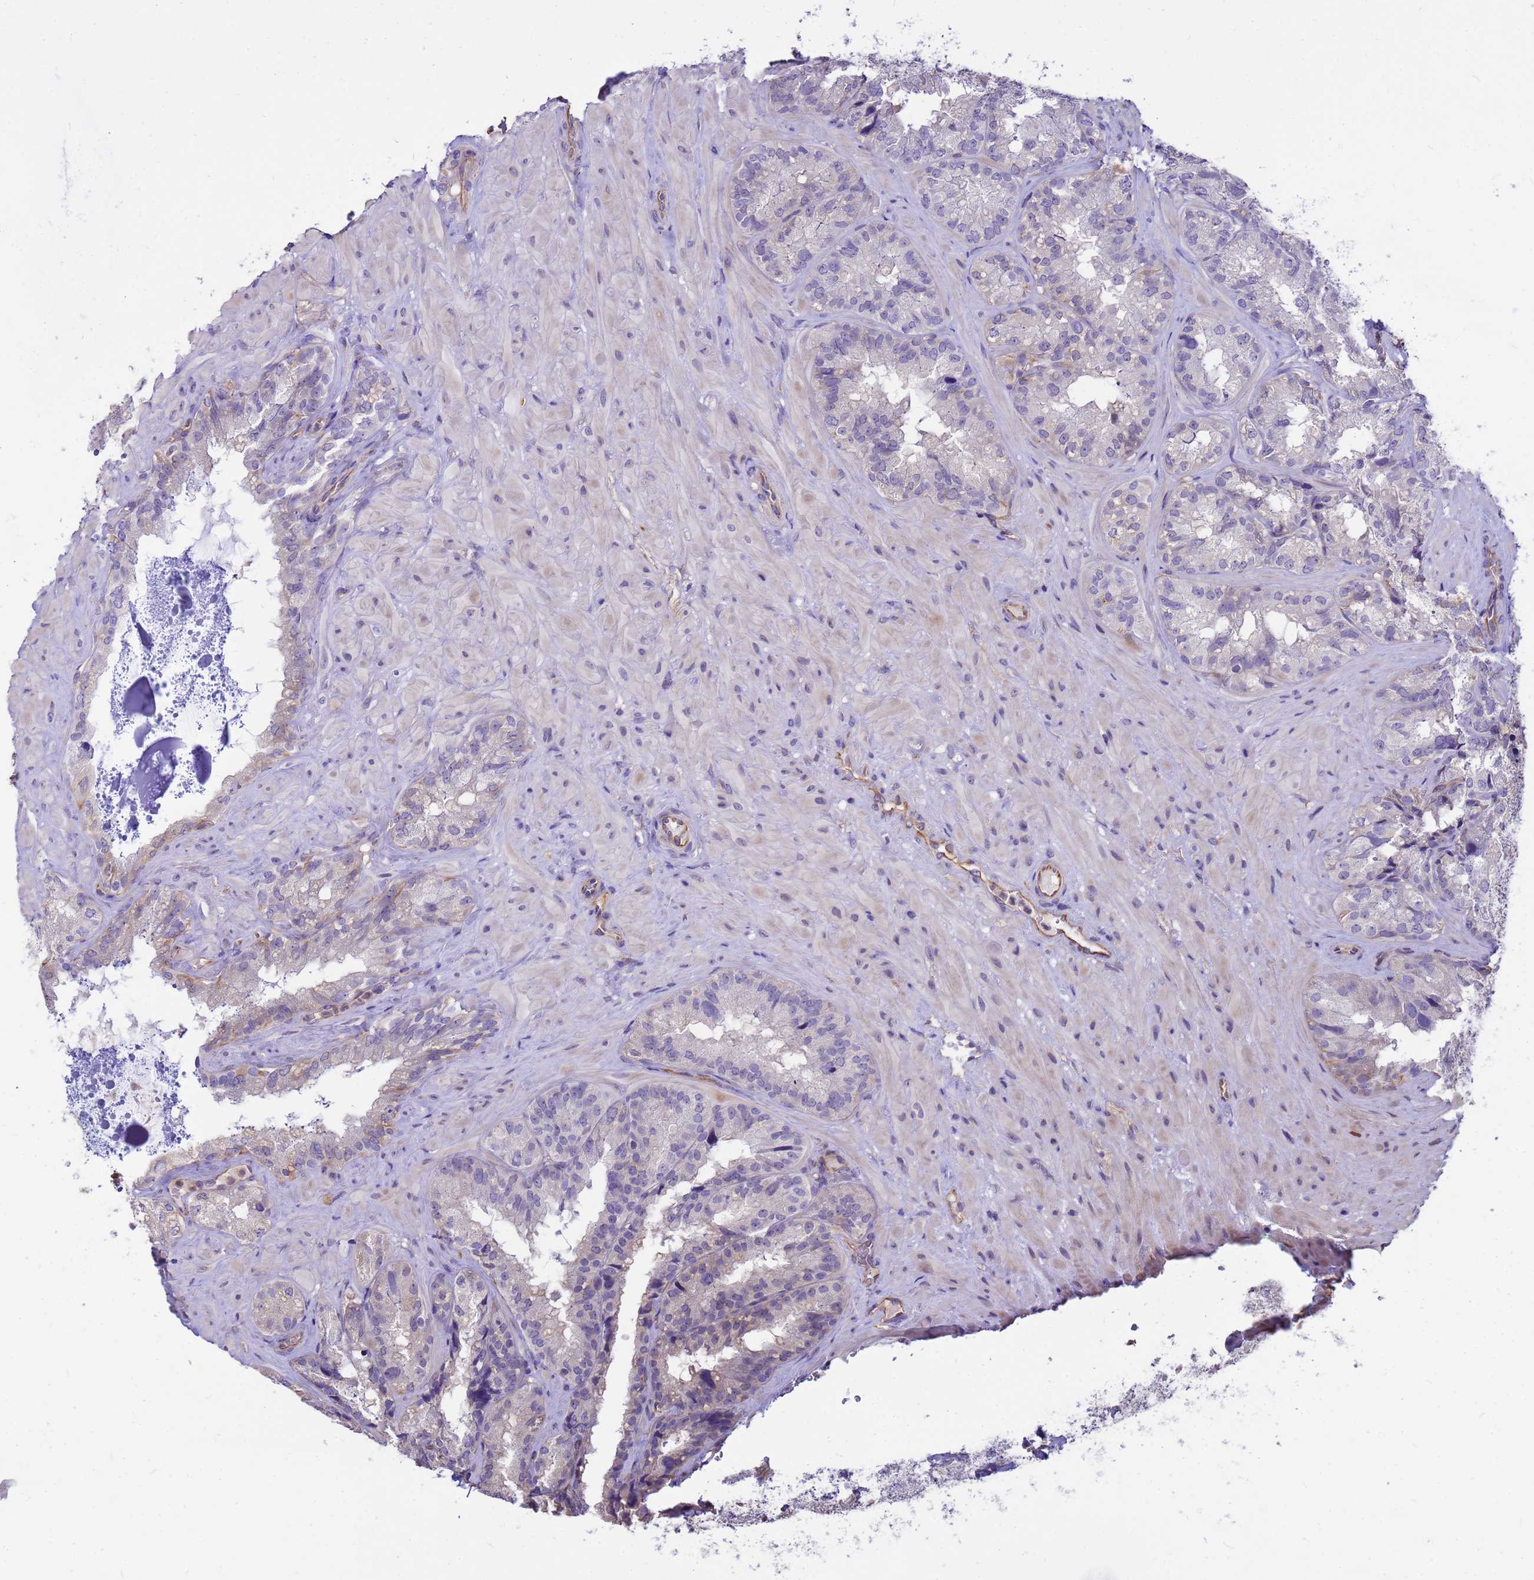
{"staining": {"intensity": "moderate", "quantity": "<25%", "location": "cytoplasmic/membranous"}, "tissue": "seminal vesicle", "cell_type": "Glandular cells", "image_type": "normal", "snomed": [{"axis": "morphology", "description": "Normal tissue, NOS"}, {"axis": "topography", "description": "Seminal veicle"}], "caption": "Benign seminal vesicle was stained to show a protein in brown. There is low levels of moderate cytoplasmic/membranous expression in approximately <25% of glandular cells.", "gene": "TCEAL3", "patient": {"sex": "male", "age": 58}}